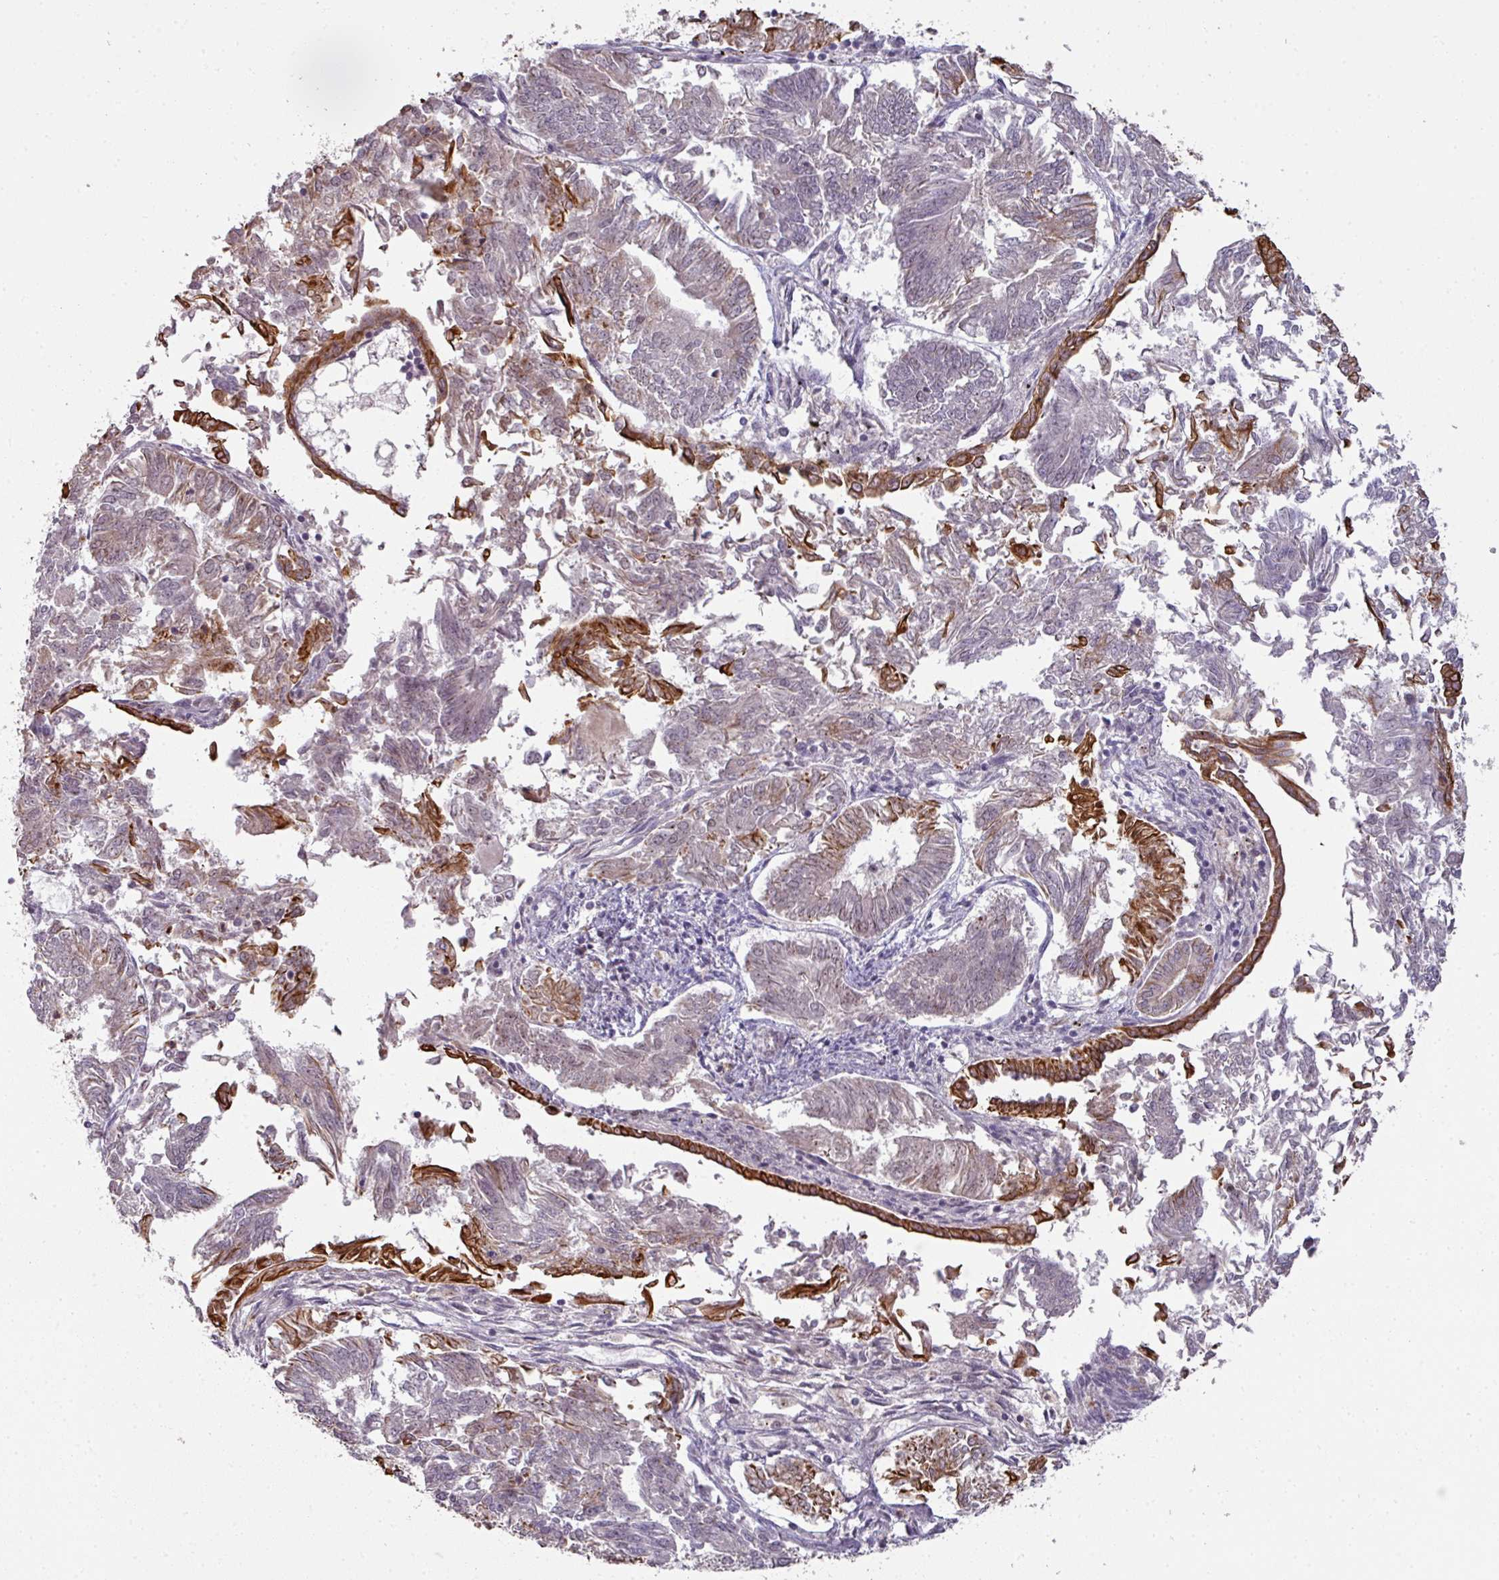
{"staining": {"intensity": "strong", "quantity": "<25%", "location": "cytoplasmic/membranous"}, "tissue": "endometrial cancer", "cell_type": "Tumor cells", "image_type": "cancer", "snomed": [{"axis": "morphology", "description": "Adenocarcinoma, NOS"}, {"axis": "topography", "description": "Endometrium"}], "caption": "Adenocarcinoma (endometrial) stained with immunohistochemistry (IHC) exhibits strong cytoplasmic/membranous staining in about <25% of tumor cells. The protein is stained brown, and the nuclei are stained in blue (DAB (3,3'-diaminobenzidine) IHC with brightfield microscopy, high magnification).", "gene": "GTF2H3", "patient": {"sex": "female", "age": 58}}